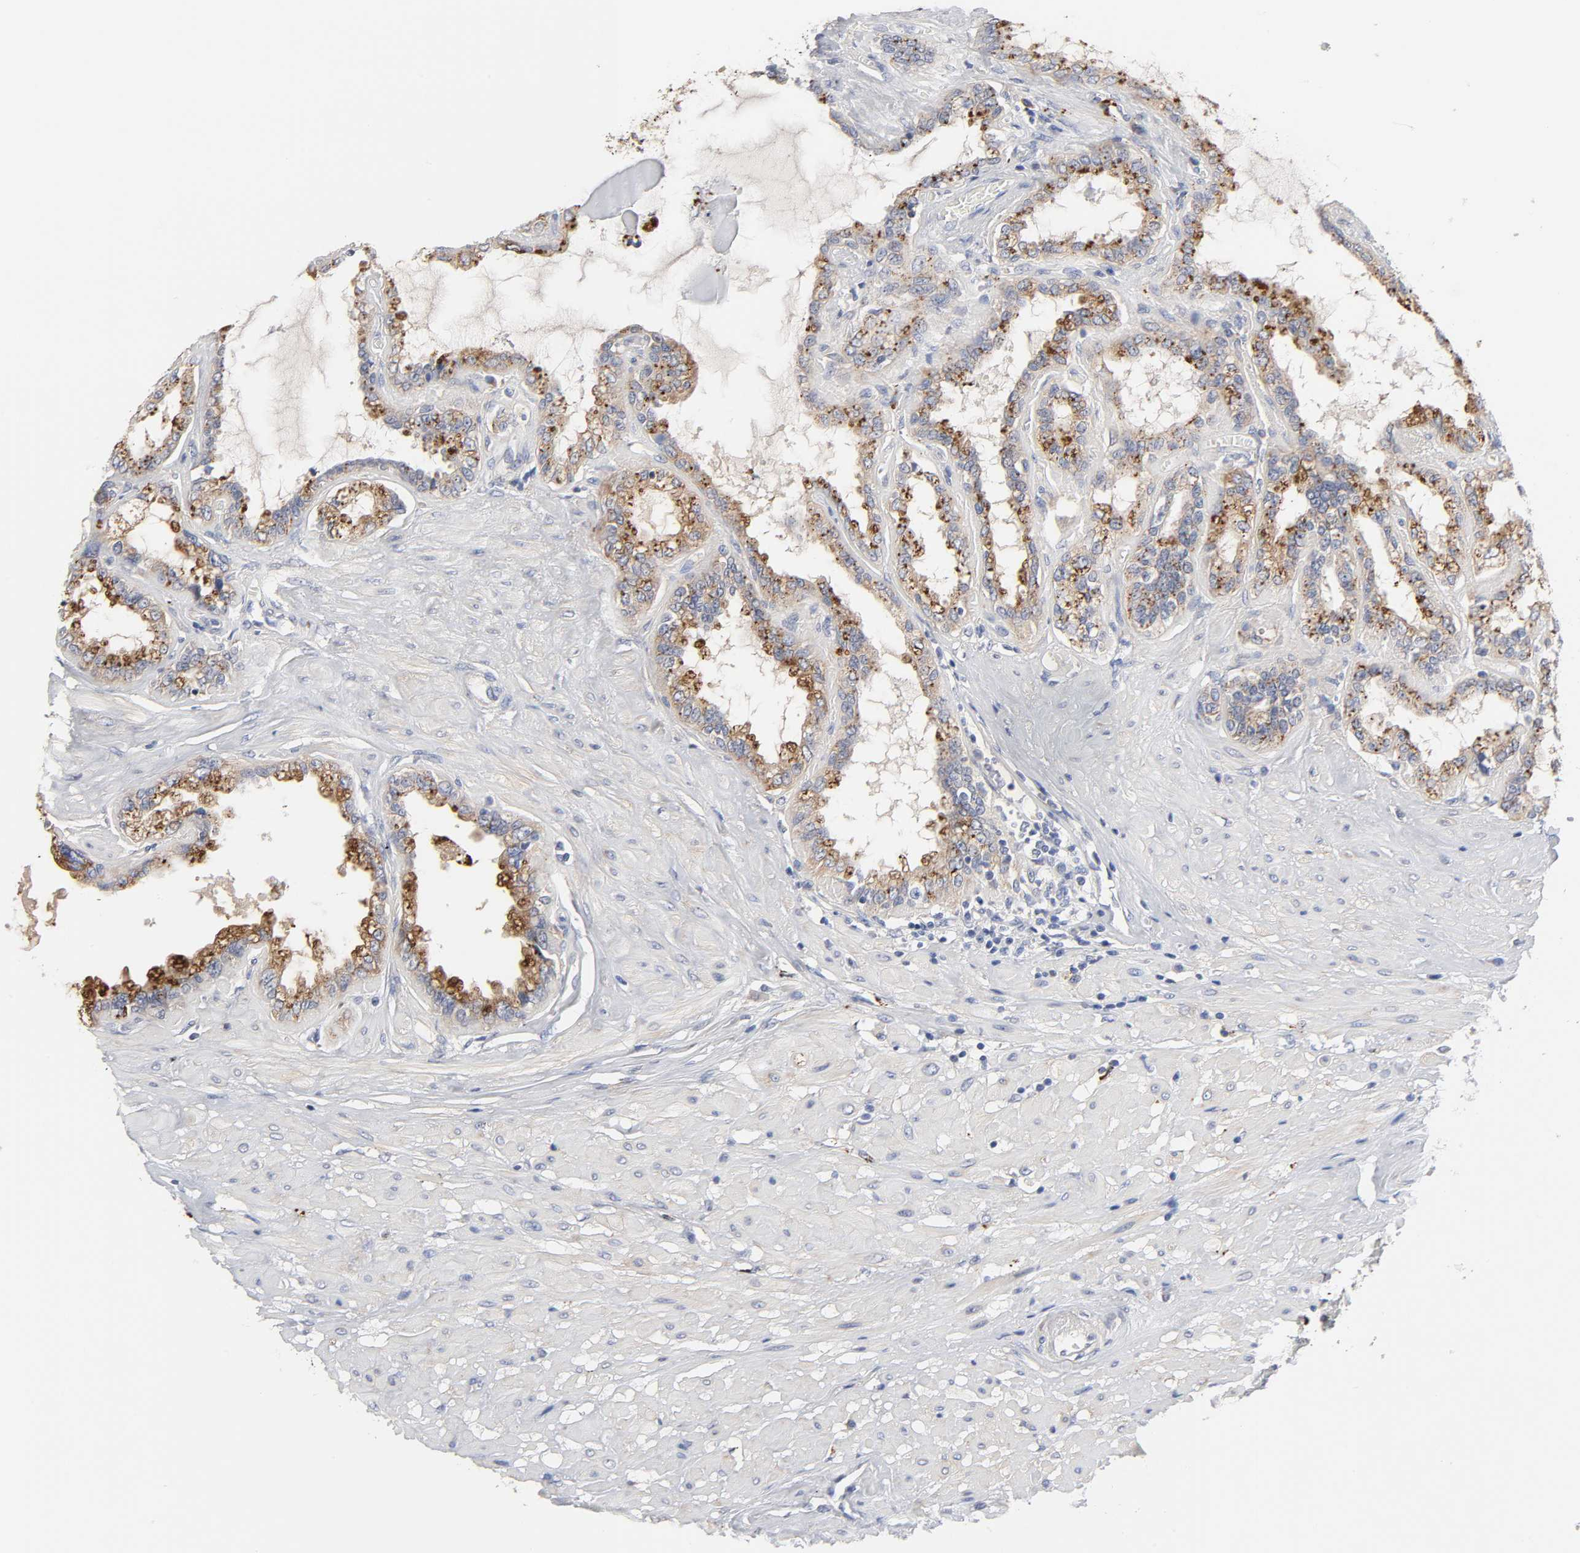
{"staining": {"intensity": "moderate", "quantity": ">75%", "location": "cytoplasmic/membranous"}, "tissue": "seminal vesicle", "cell_type": "Glandular cells", "image_type": "normal", "snomed": [{"axis": "morphology", "description": "Normal tissue, NOS"}, {"axis": "morphology", "description": "Inflammation, NOS"}, {"axis": "topography", "description": "Urinary bladder"}, {"axis": "topography", "description": "Prostate"}, {"axis": "topography", "description": "Seminal veicle"}], "caption": "Brown immunohistochemical staining in normal human seminal vesicle displays moderate cytoplasmic/membranous positivity in approximately >75% of glandular cells. (DAB (3,3'-diaminobenzidine) = brown stain, brightfield microscopy at high magnification).", "gene": "C17orf75", "patient": {"sex": "male", "age": 82}}